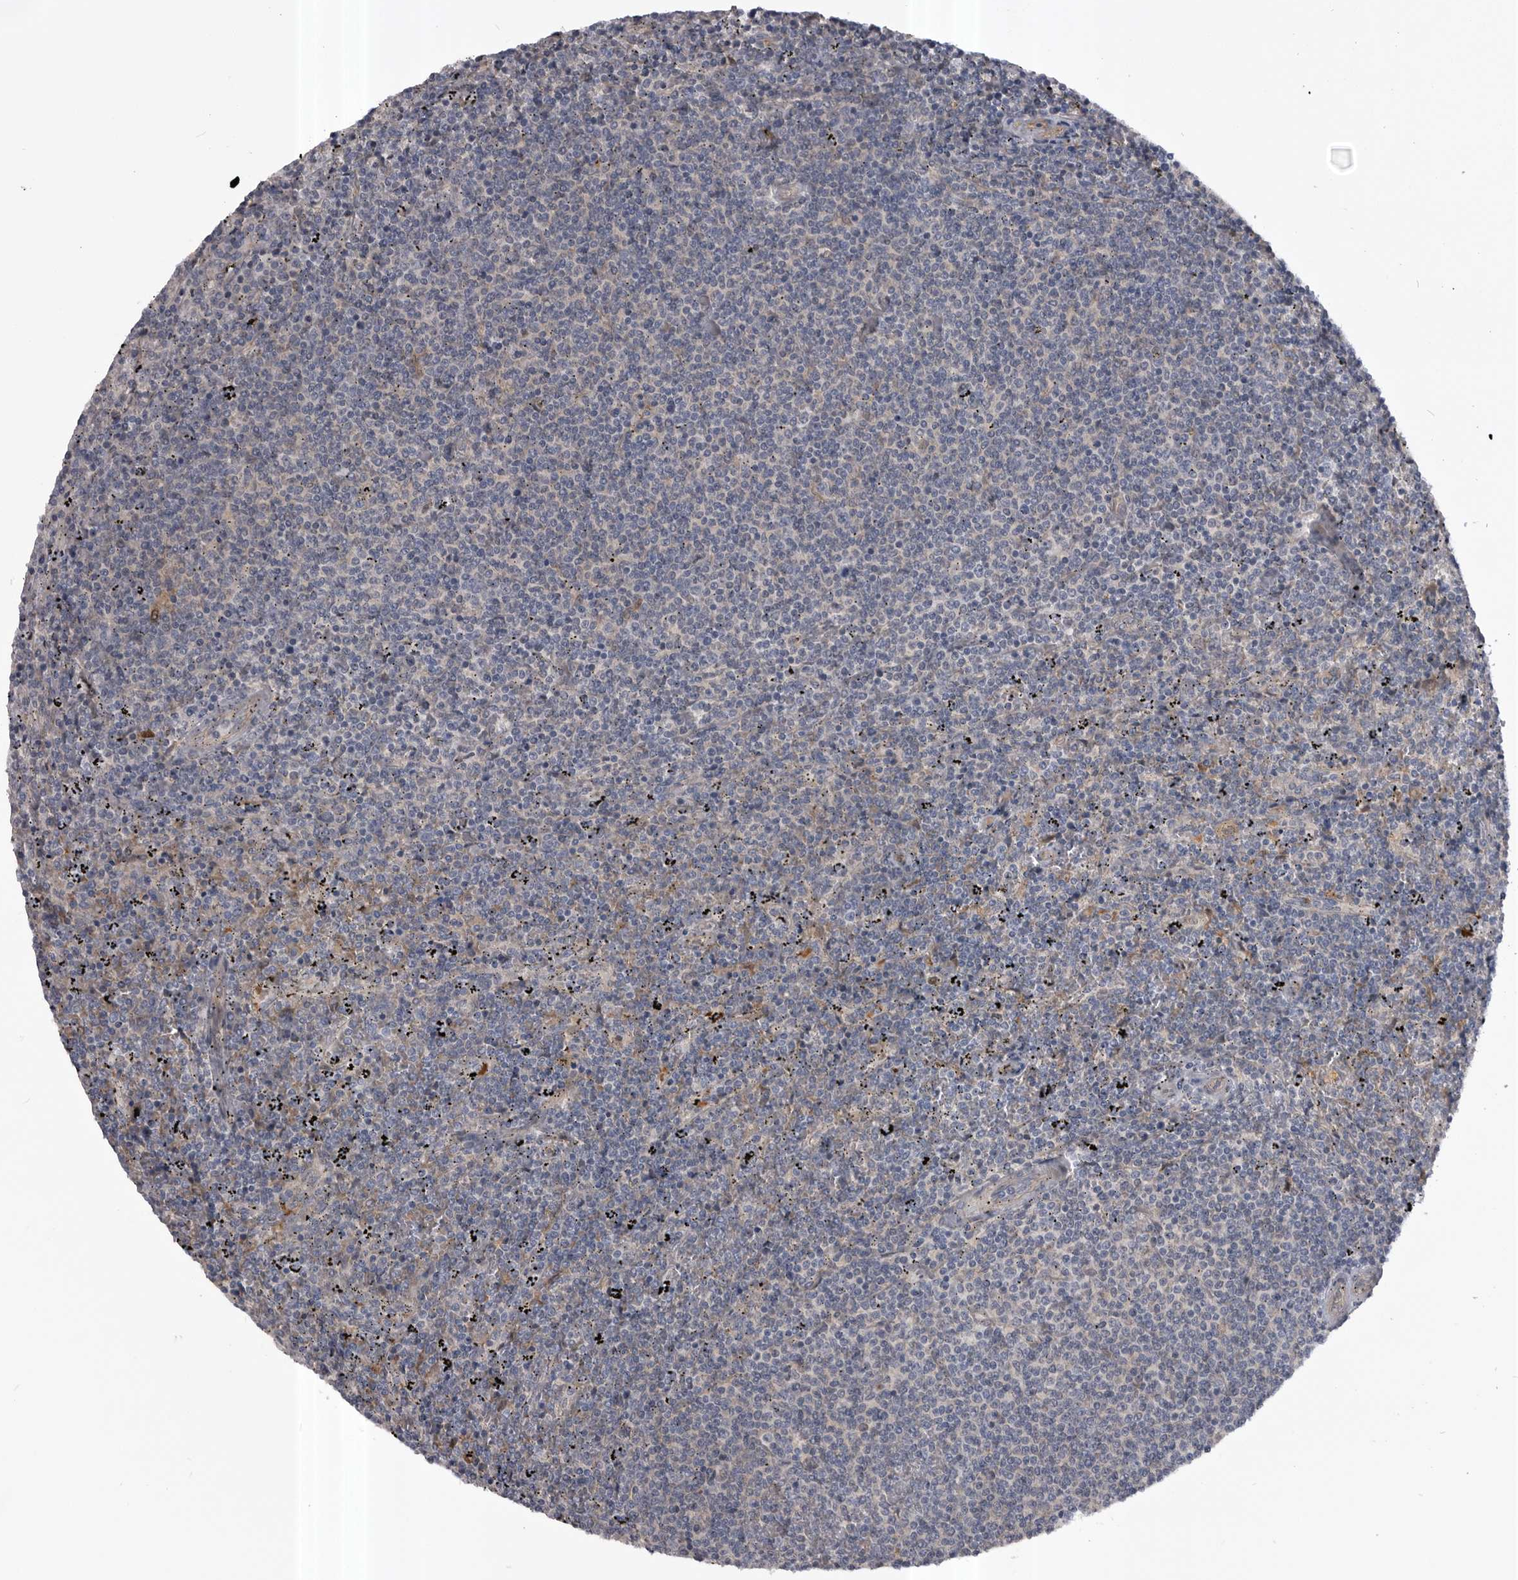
{"staining": {"intensity": "negative", "quantity": "none", "location": "none"}, "tissue": "lymphoma", "cell_type": "Tumor cells", "image_type": "cancer", "snomed": [{"axis": "morphology", "description": "Malignant lymphoma, non-Hodgkin's type, Low grade"}, {"axis": "topography", "description": "Spleen"}], "caption": "There is no significant expression in tumor cells of lymphoma. (Brightfield microscopy of DAB immunohistochemistry at high magnification).", "gene": "RAB3GAP2", "patient": {"sex": "female", "age": 50}}